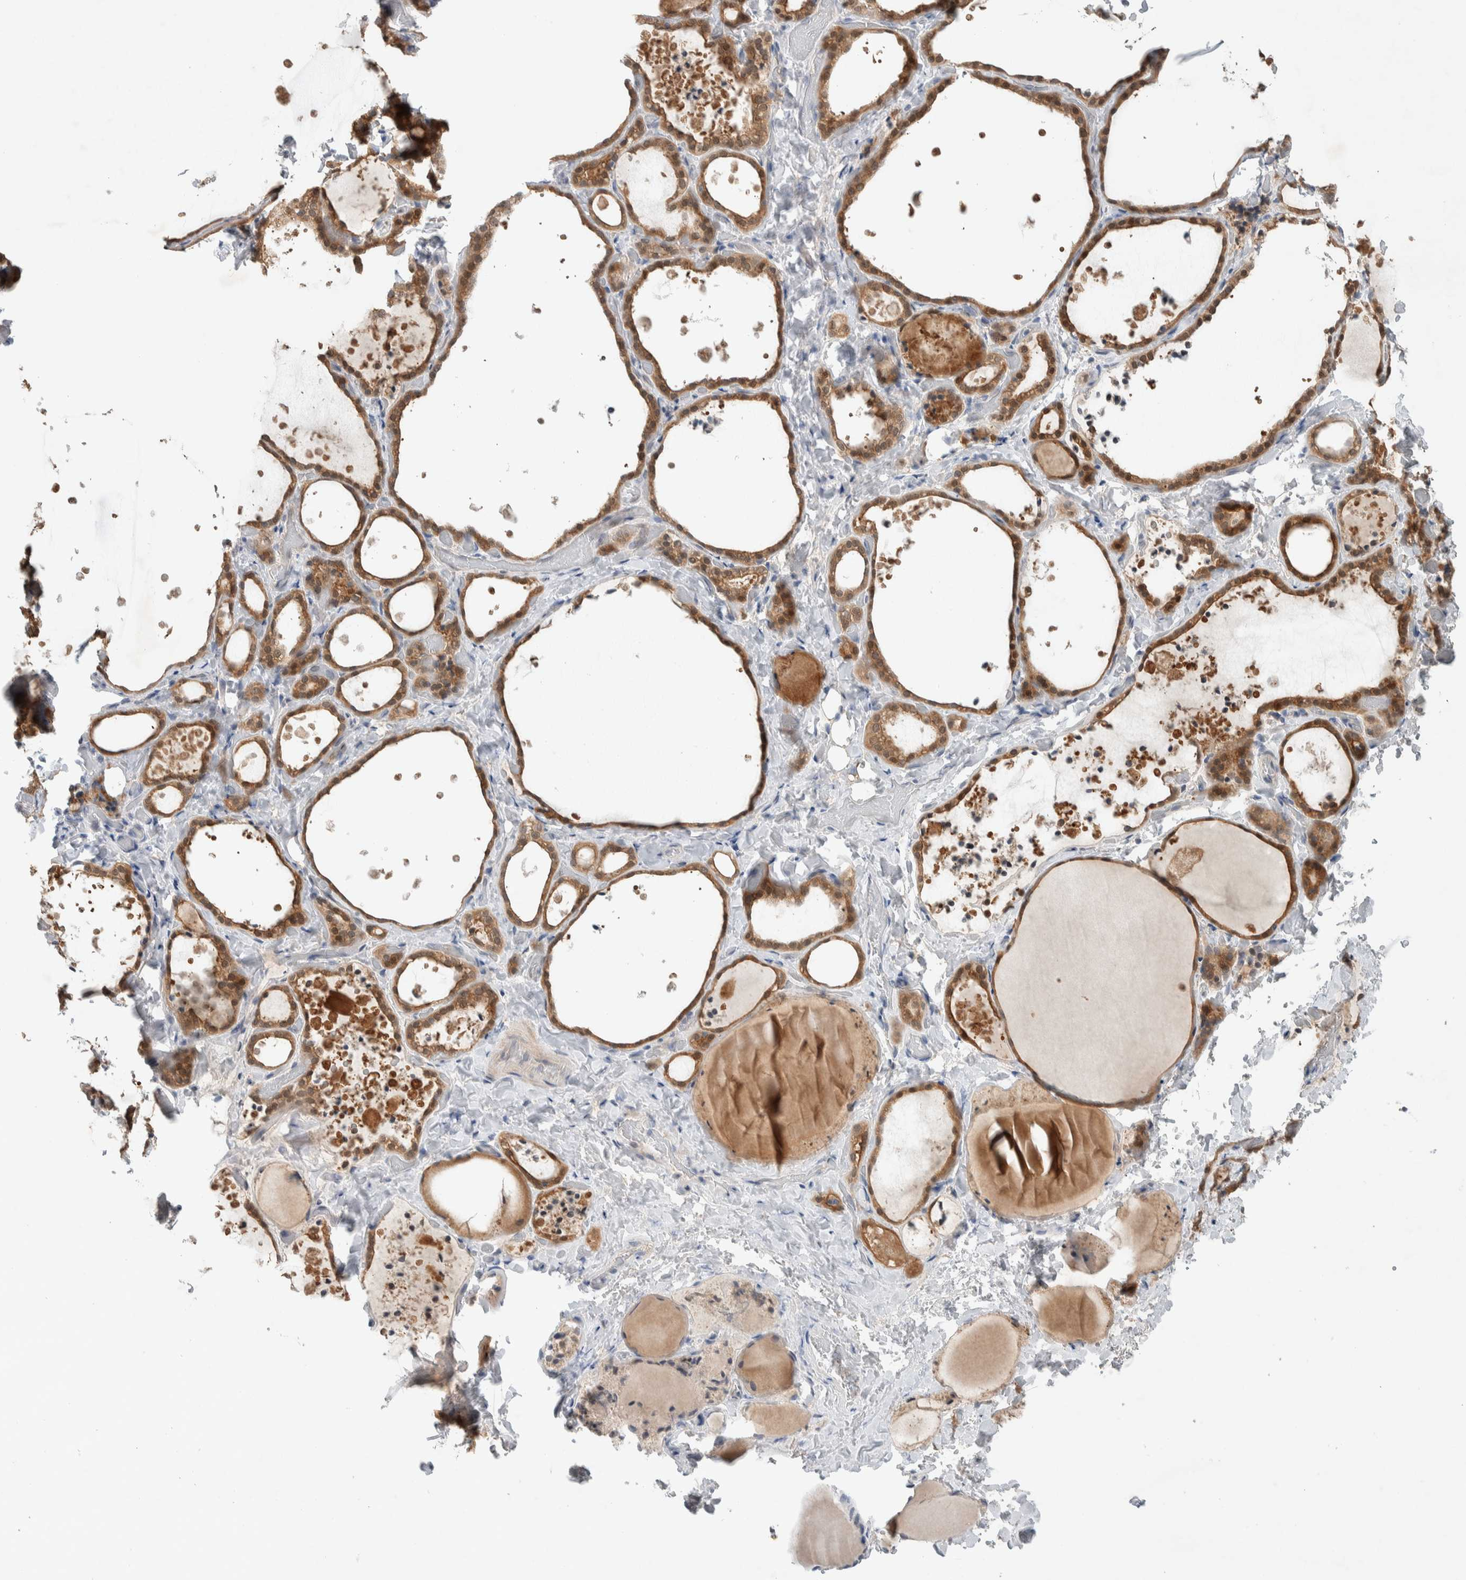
{"staining": {"intensity": "moderate", "quantity": ">75%", "location": "cytoplasmic/membranous"}, "tissue": "thyroid gland", "cell_type": "Glandular cells", "image_type": "normal", "snomed": [{"axis": "morphology", "description": "Normal tissue, NOS"}, {"axis": "topography", "description": "Thyroid gland"}], "caption": "Immunohistochemical staining of normal thyroid gland displays >75% levels of moderate cytoplasmic/membranous protein positivity in about >75% of glandular cells.", "gene": "DEPTOR", "patient": {"sex": "female", "age": 44}}